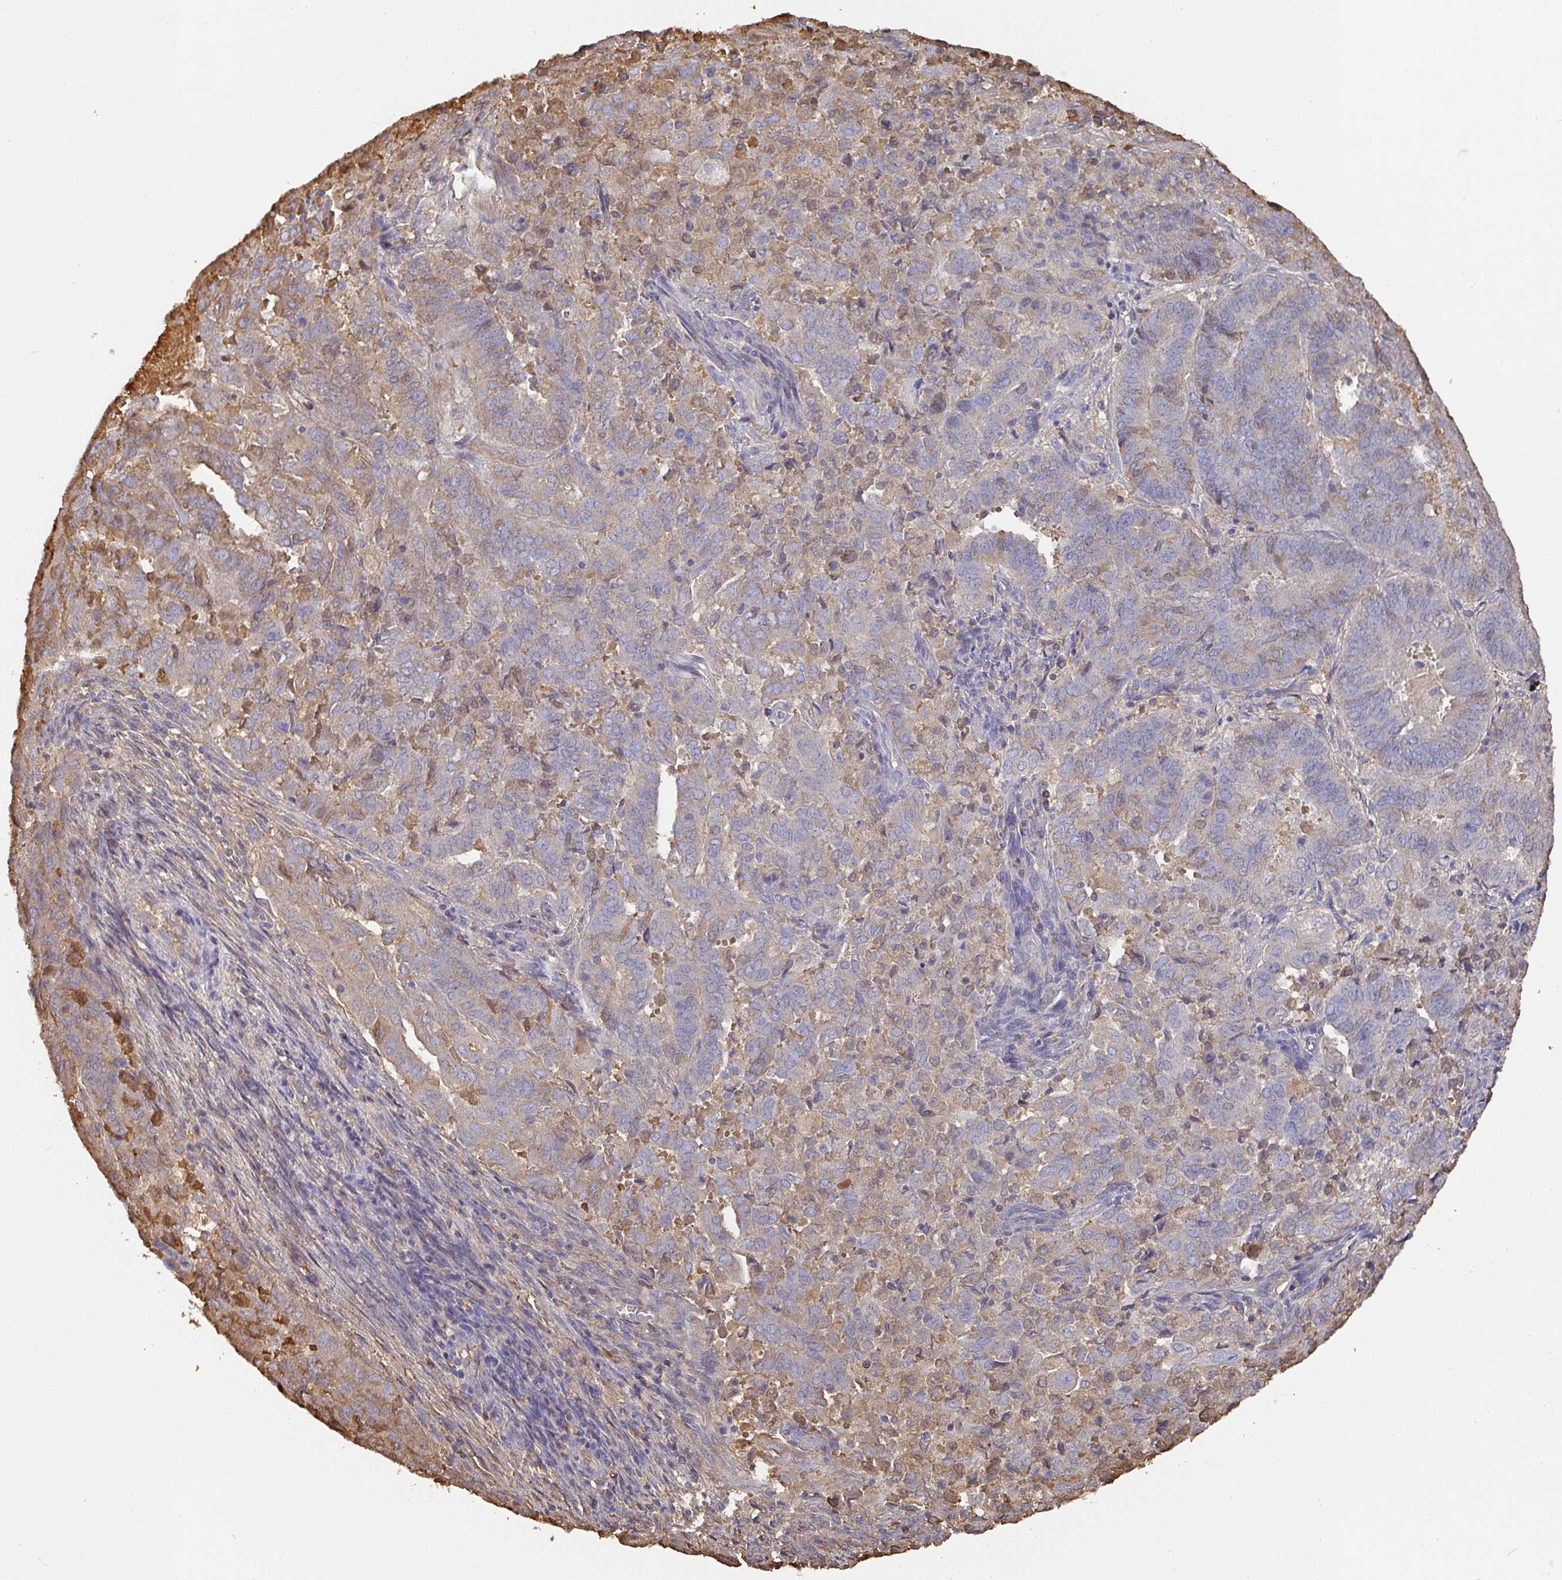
{"staining": {"intensity": "moderate", "quantity": "<25%", "location": "cytoplasmic/membranous"}, "tissue": "endometrial cancer", "cell_type": "Tumor cells", "image_type": "cancer", "snomed": [{"axis": "morphology", "description": "Adenocarcinoma, NOS"}, {"axis": "topography", "description": "Endometrium"}], "caption": "Immunohistochemical staining of human endometrial cancer demonstrates low levels of moderate cytoplasmic/membranous protein positivity in about <25% of tumor cells. Nuclei are stained in blue.", "gene": "ALB", "patient": {"sex": "female", "age": 72}}